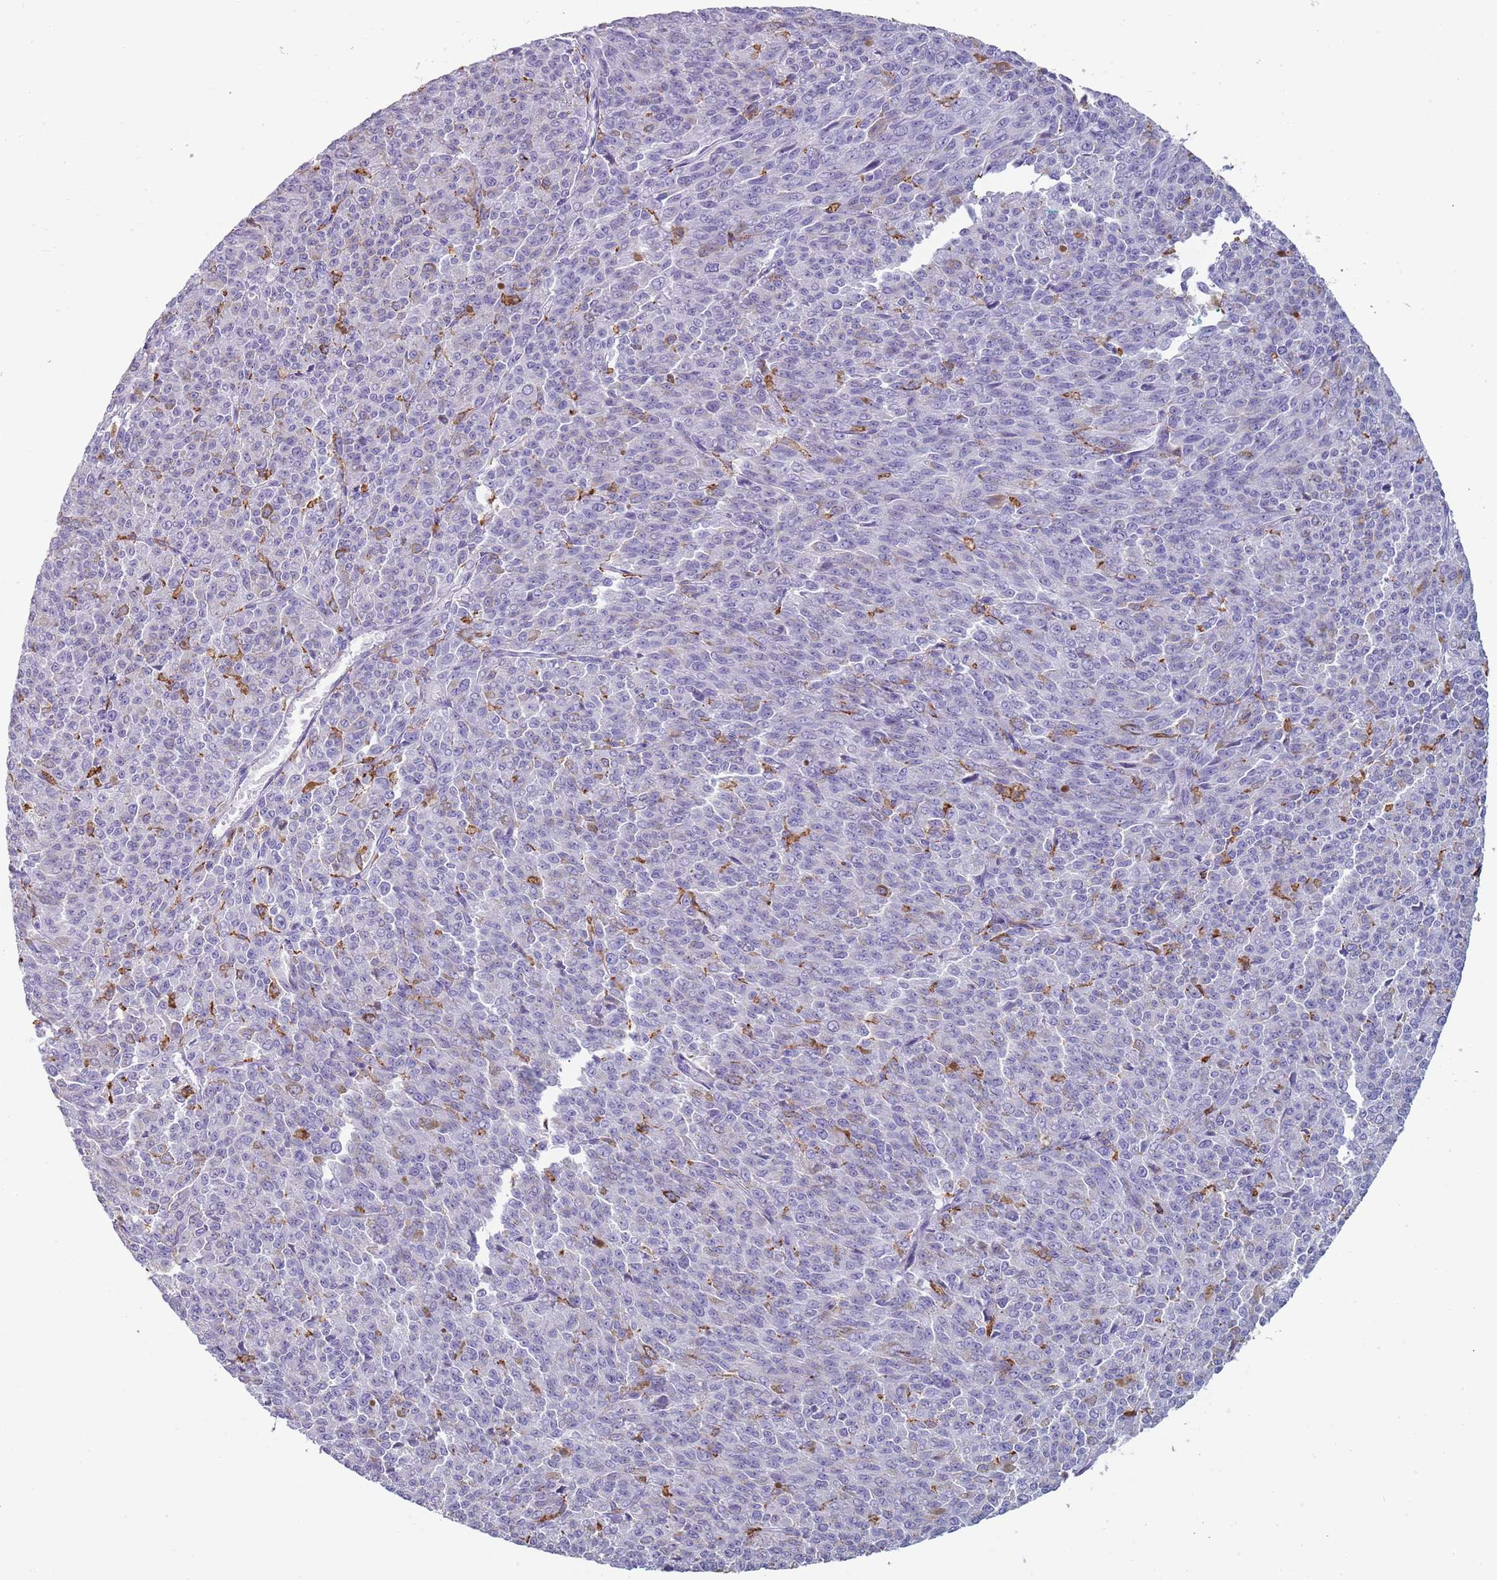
{"staining": {"intensity": "negative", "quantity": "none", "location": "none"}, "tissue": "melanoma", "cell_type": "Tumor cells", "image_type": "cancer", "snomed": [{"axis": "morphology", "description": "Malignant melanoma, NOS"}, {"axis": "topography", "description": "Skin"}], "caption": "A micrograph of melanoma stained for a protein demonstrates no brown staining in tumor cells.", "gene": "COLEC12", "patient": {"sex": "female", "age": 52}}